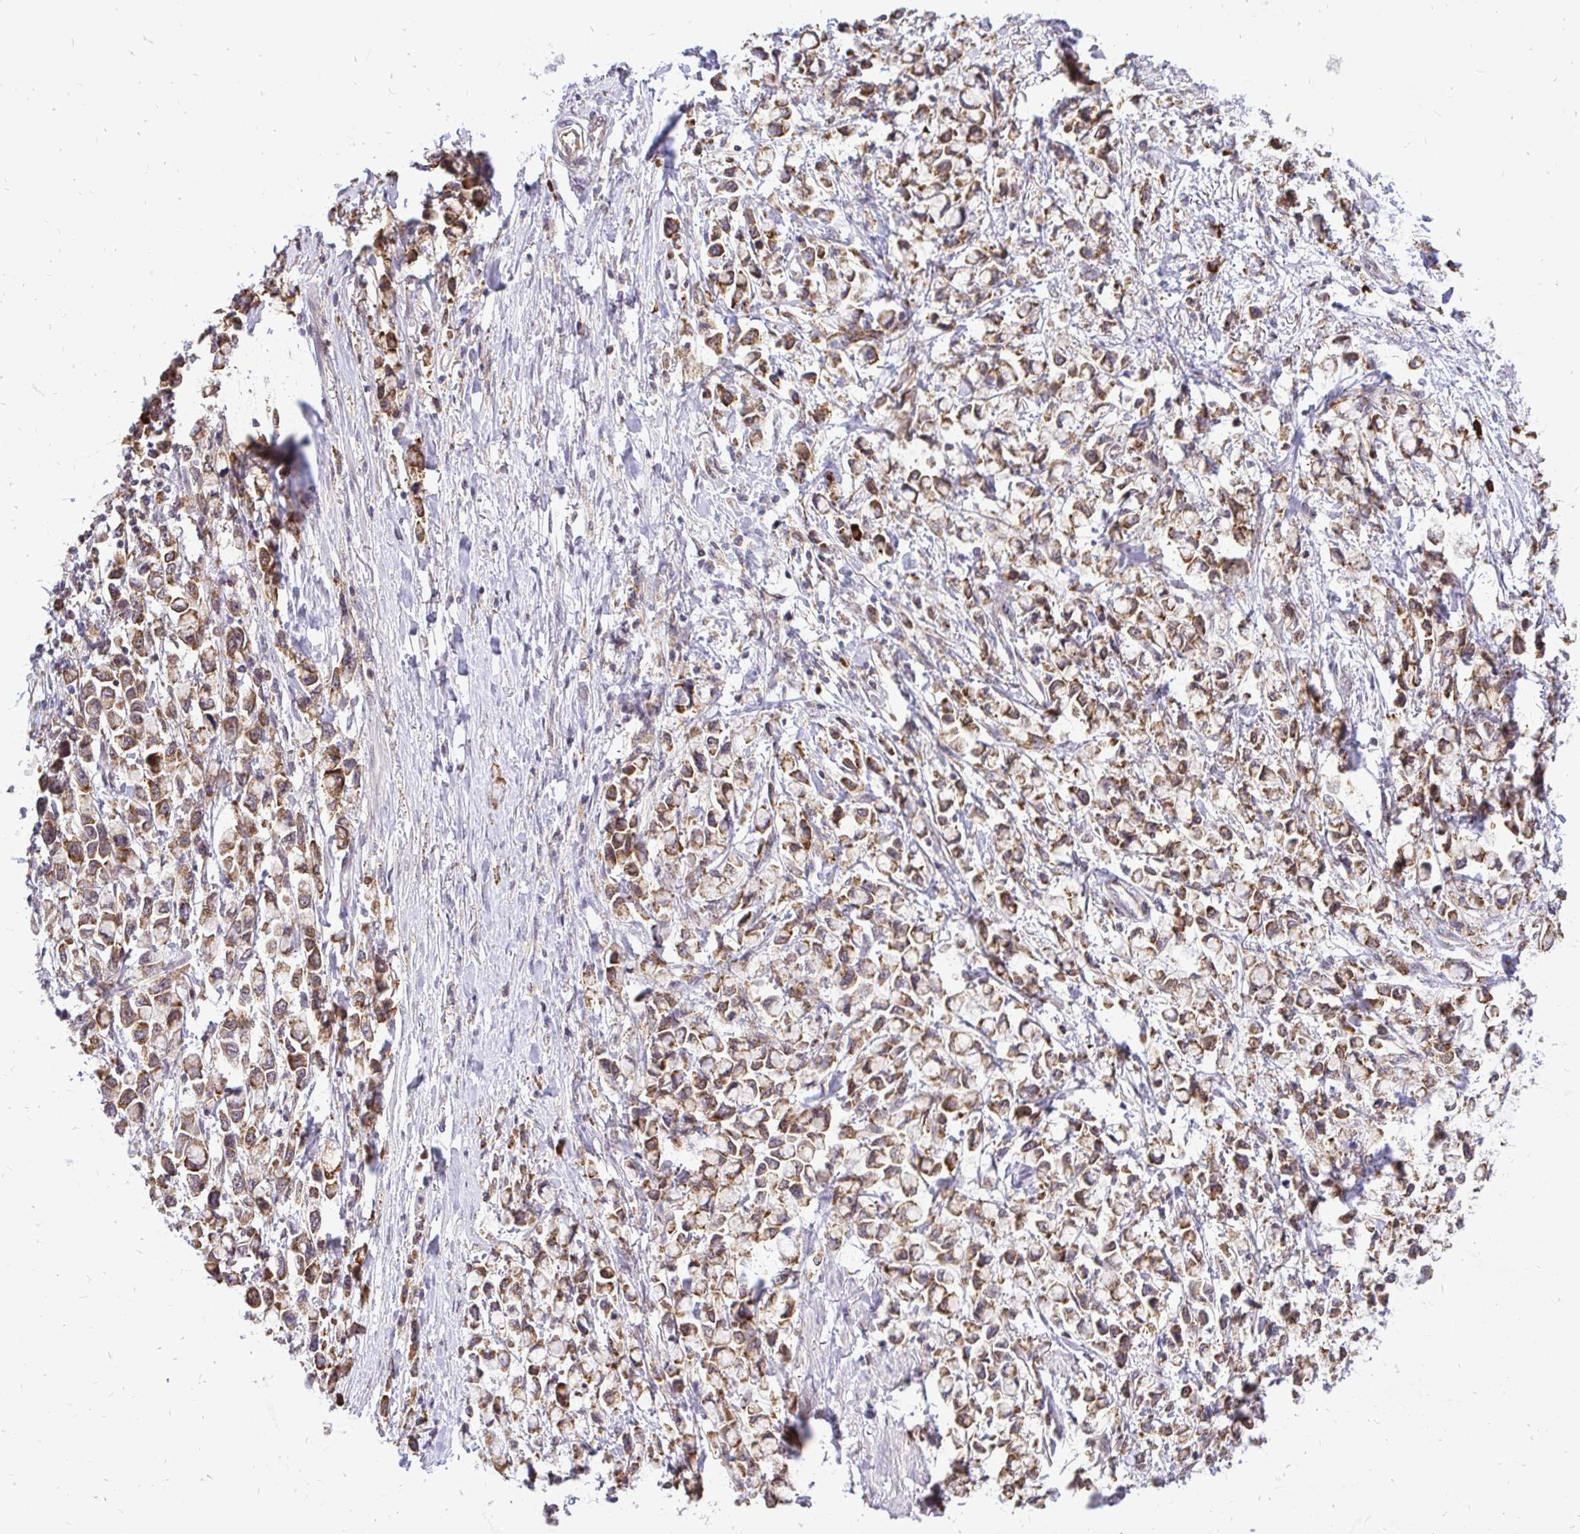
{"staining": {"intensity": "strong", "quantity": "25%-75%", "location": "cytoplasmic/membranous"}, "tissue": "stomach cancer", "cell_type": "Tumor cells", "image_type": "cancer", "snomed": [{"axis": "morphology", "description": "Adenocarcinoma, NOS"}, {"axis": "topography", "description": "Stomach"}], "caption": "Protein staining by IHC displays strong cytoplasmic/membranous positivity in about 25%-75% of tumor cells in stomach cancer. The staining is performed using DAB brown chromogen to label protein expression. The nuclei are counter-stained blue using hematoxylin.", "gene": "NAALAD2", "patient": {"sex": "female", "age": 81}}